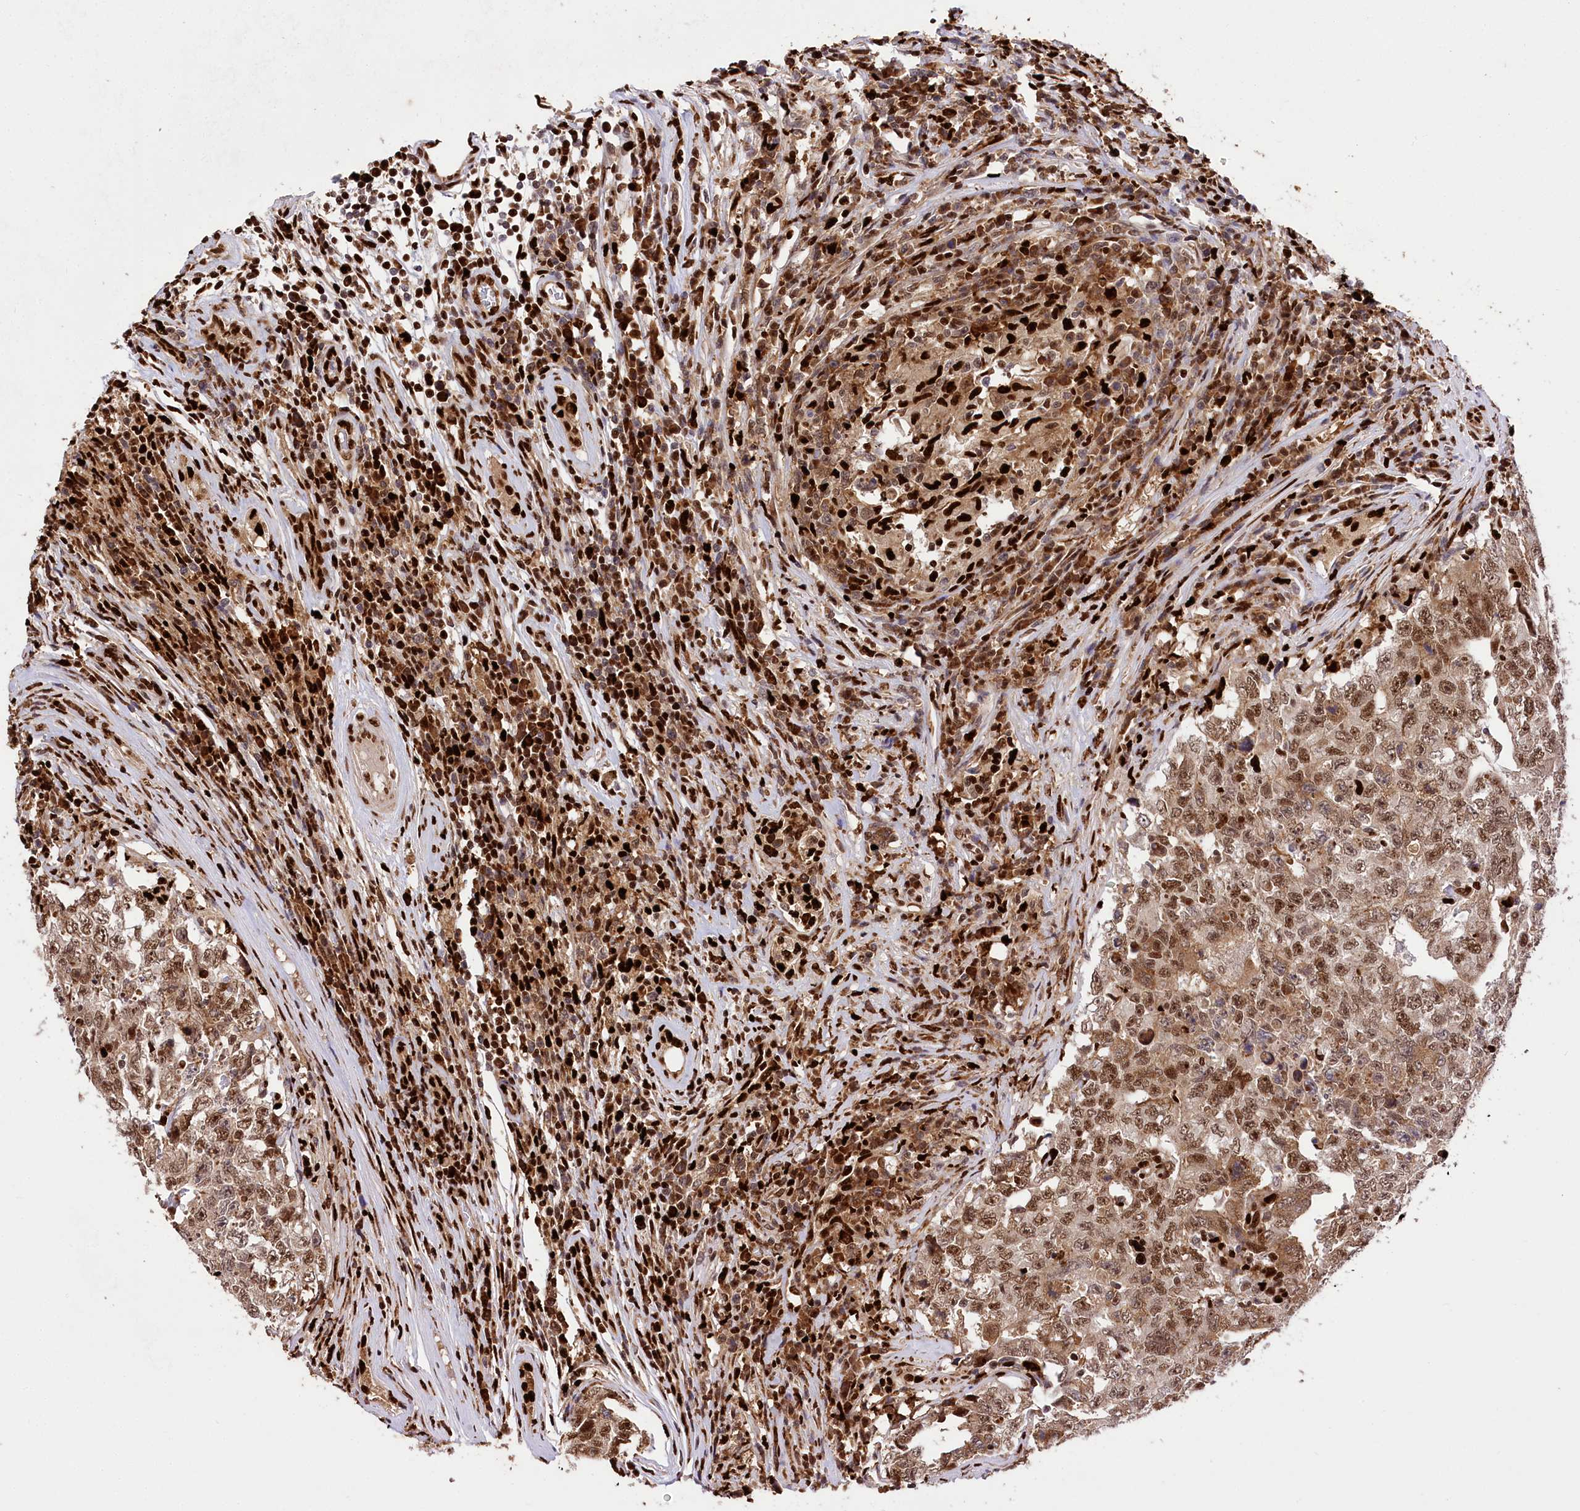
{"staining": {"intensity": "moderate", "quantity": ">75%", "location": "nuclear"}, "tissue": "testis cancer", "cell_type": "Tumor cells", "image_type": "cancer", "snomed": [{"axis": "morphology", "description": "Carcinoma, Embryonal, NOS"}, {"axis": "topography", "description": "Testis"}], "caption": "Tumor cells reveal moderate nuclear expression in approximately >75% of cells in testis cancer.", "gene": "FIGN", "patient": {"sex": "male", "age": 26}}